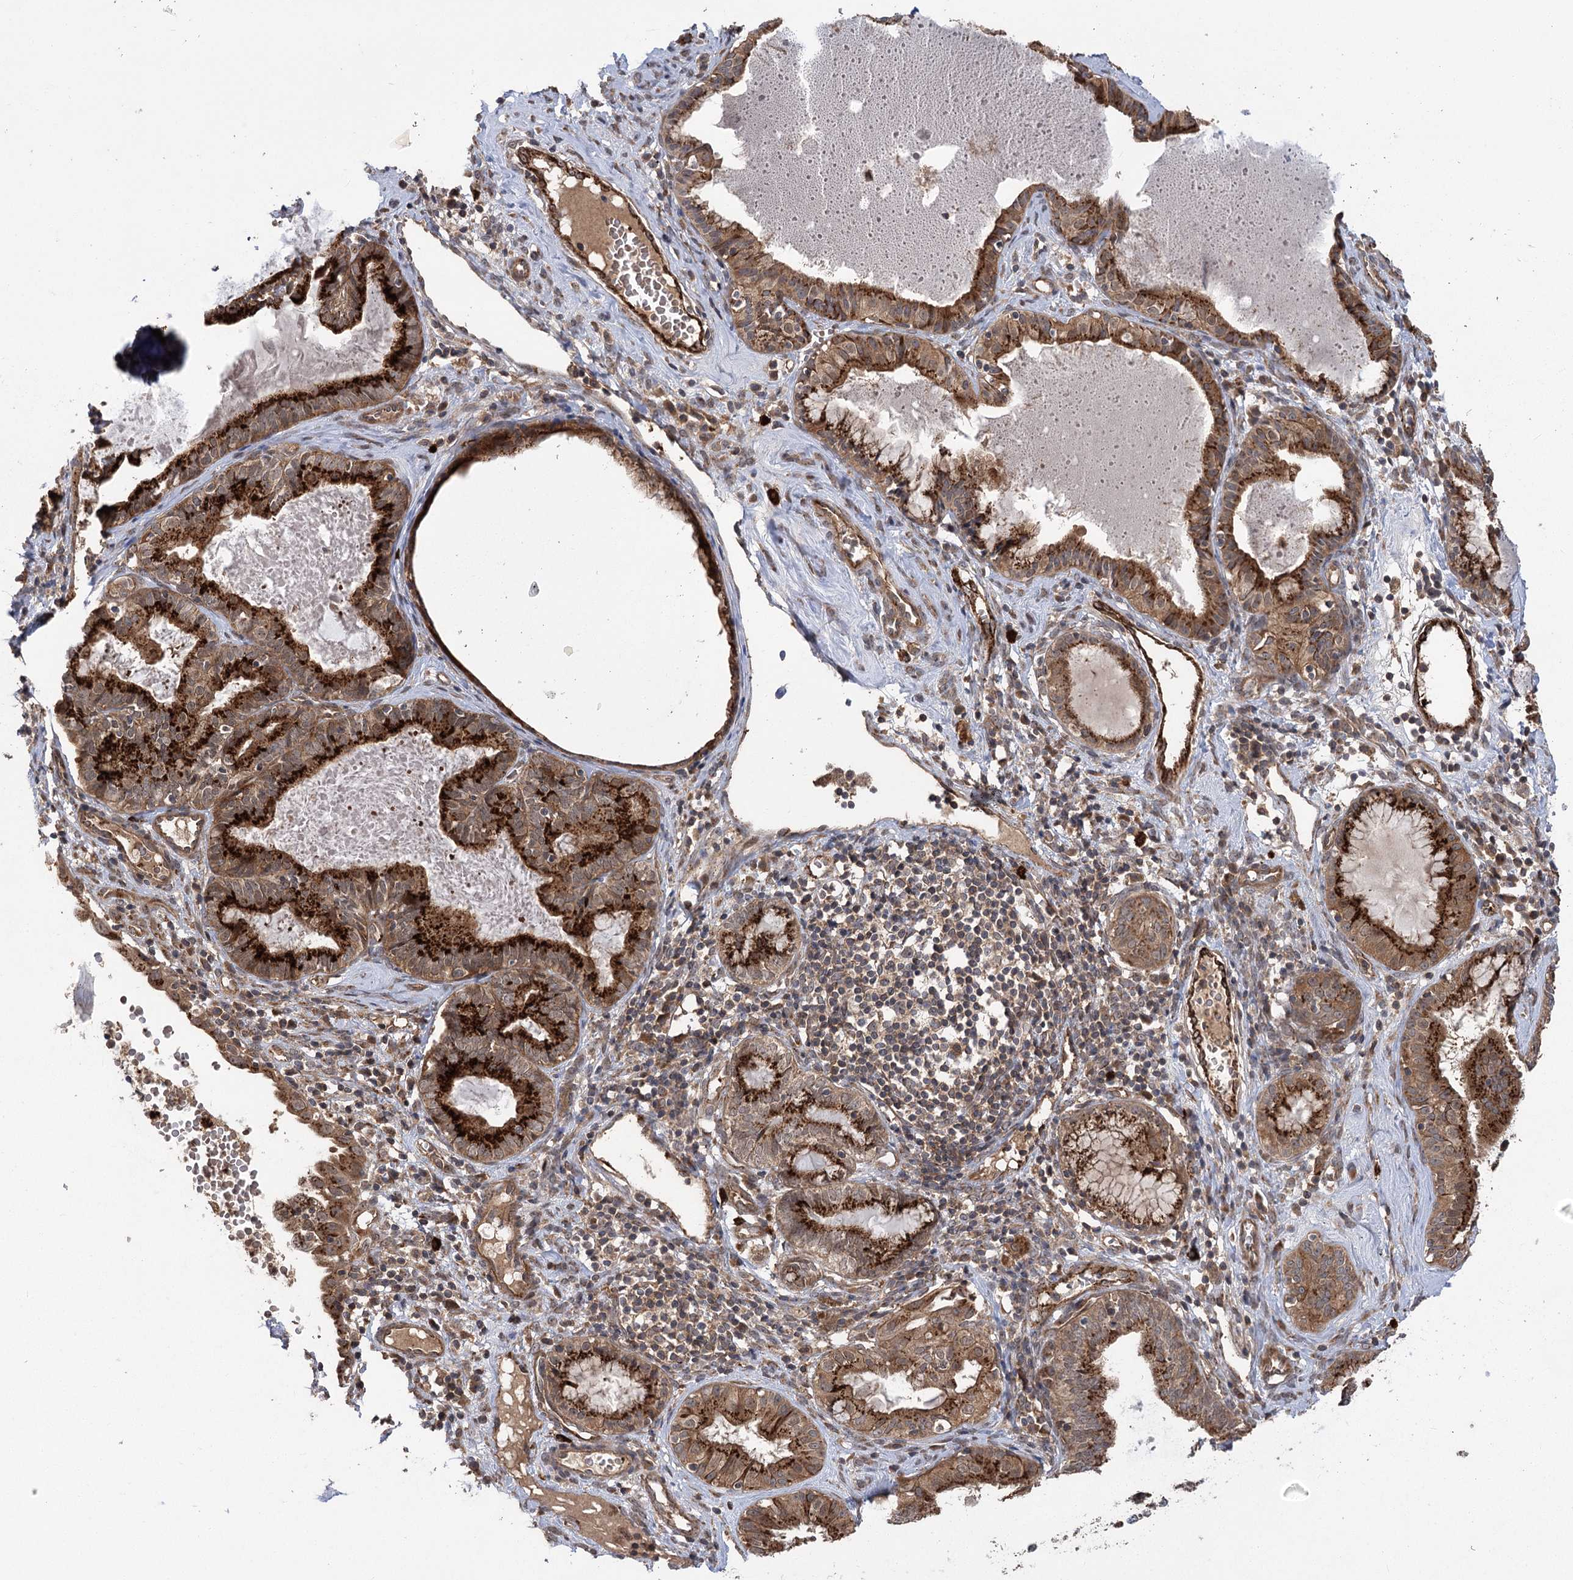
{"staining": {"intensity": "strong", "quantity": ">75%", "location": "cytoplasmic/membranous"}, "tissue": "endometrial cancer", "cell_type": "Tumor cells", "image_type": "cancer", "snomed": [{"axis": "morphology", "description": "Adenocarcinoma, NOS"}, {"axis": "topography", "description": "Endometrium"}], "caption": "Immunohistochemical staining of human endometrial cancer (adenocarcinoma) exhibits strong cytoplasmic/membranous protein expression in about >75% of tumor cells. The protein is stained brown, and the nuclei are stained in blue (DAB (3,3'-diaminobenzidine) IHC with brightfield microscopy, high magnification).", "gene": "CARD19", "patient": {"sex": "female", "age": 79}}